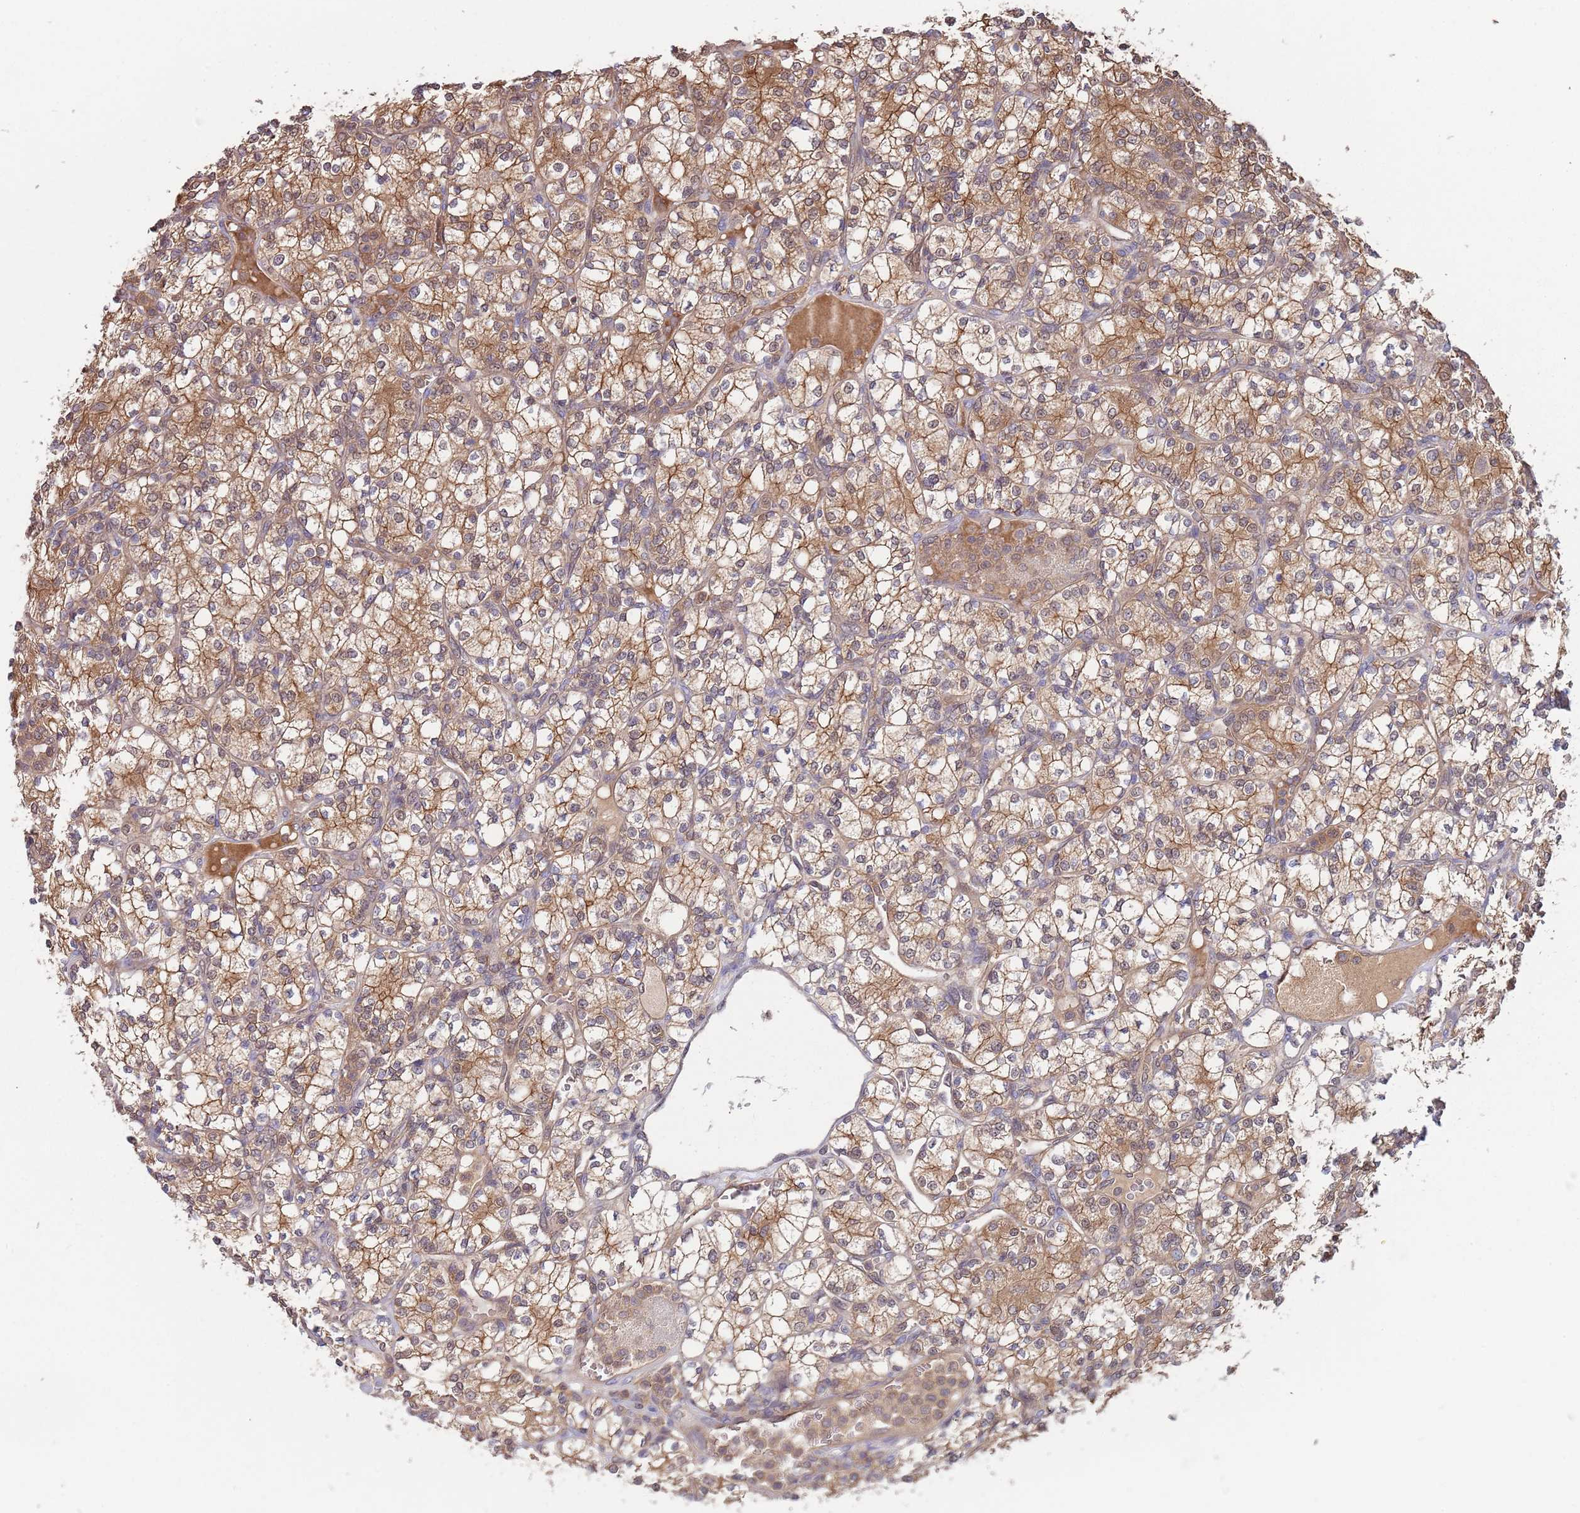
{"staining": {"intensity": "moderate", "quantity": ">75%", "location": "cytoplasmic/membranous"}, "tissue": "renal cancer", "cell_type": "Tumor cells", "image_type": "cancer", "snomed": [{"axis": "morphology", "description": "Adenocarcinoma, NOS"}, {"axis": "topography", "description": "Kidney"}], "caption": "A brown stain highlights moderate cytoplasmic/membranous staining of a protein in human renal cancer (adenocarcinoma) tumor cells.", "gene": "GSDMD", "patient": {"sex": "male", "age": 77}}